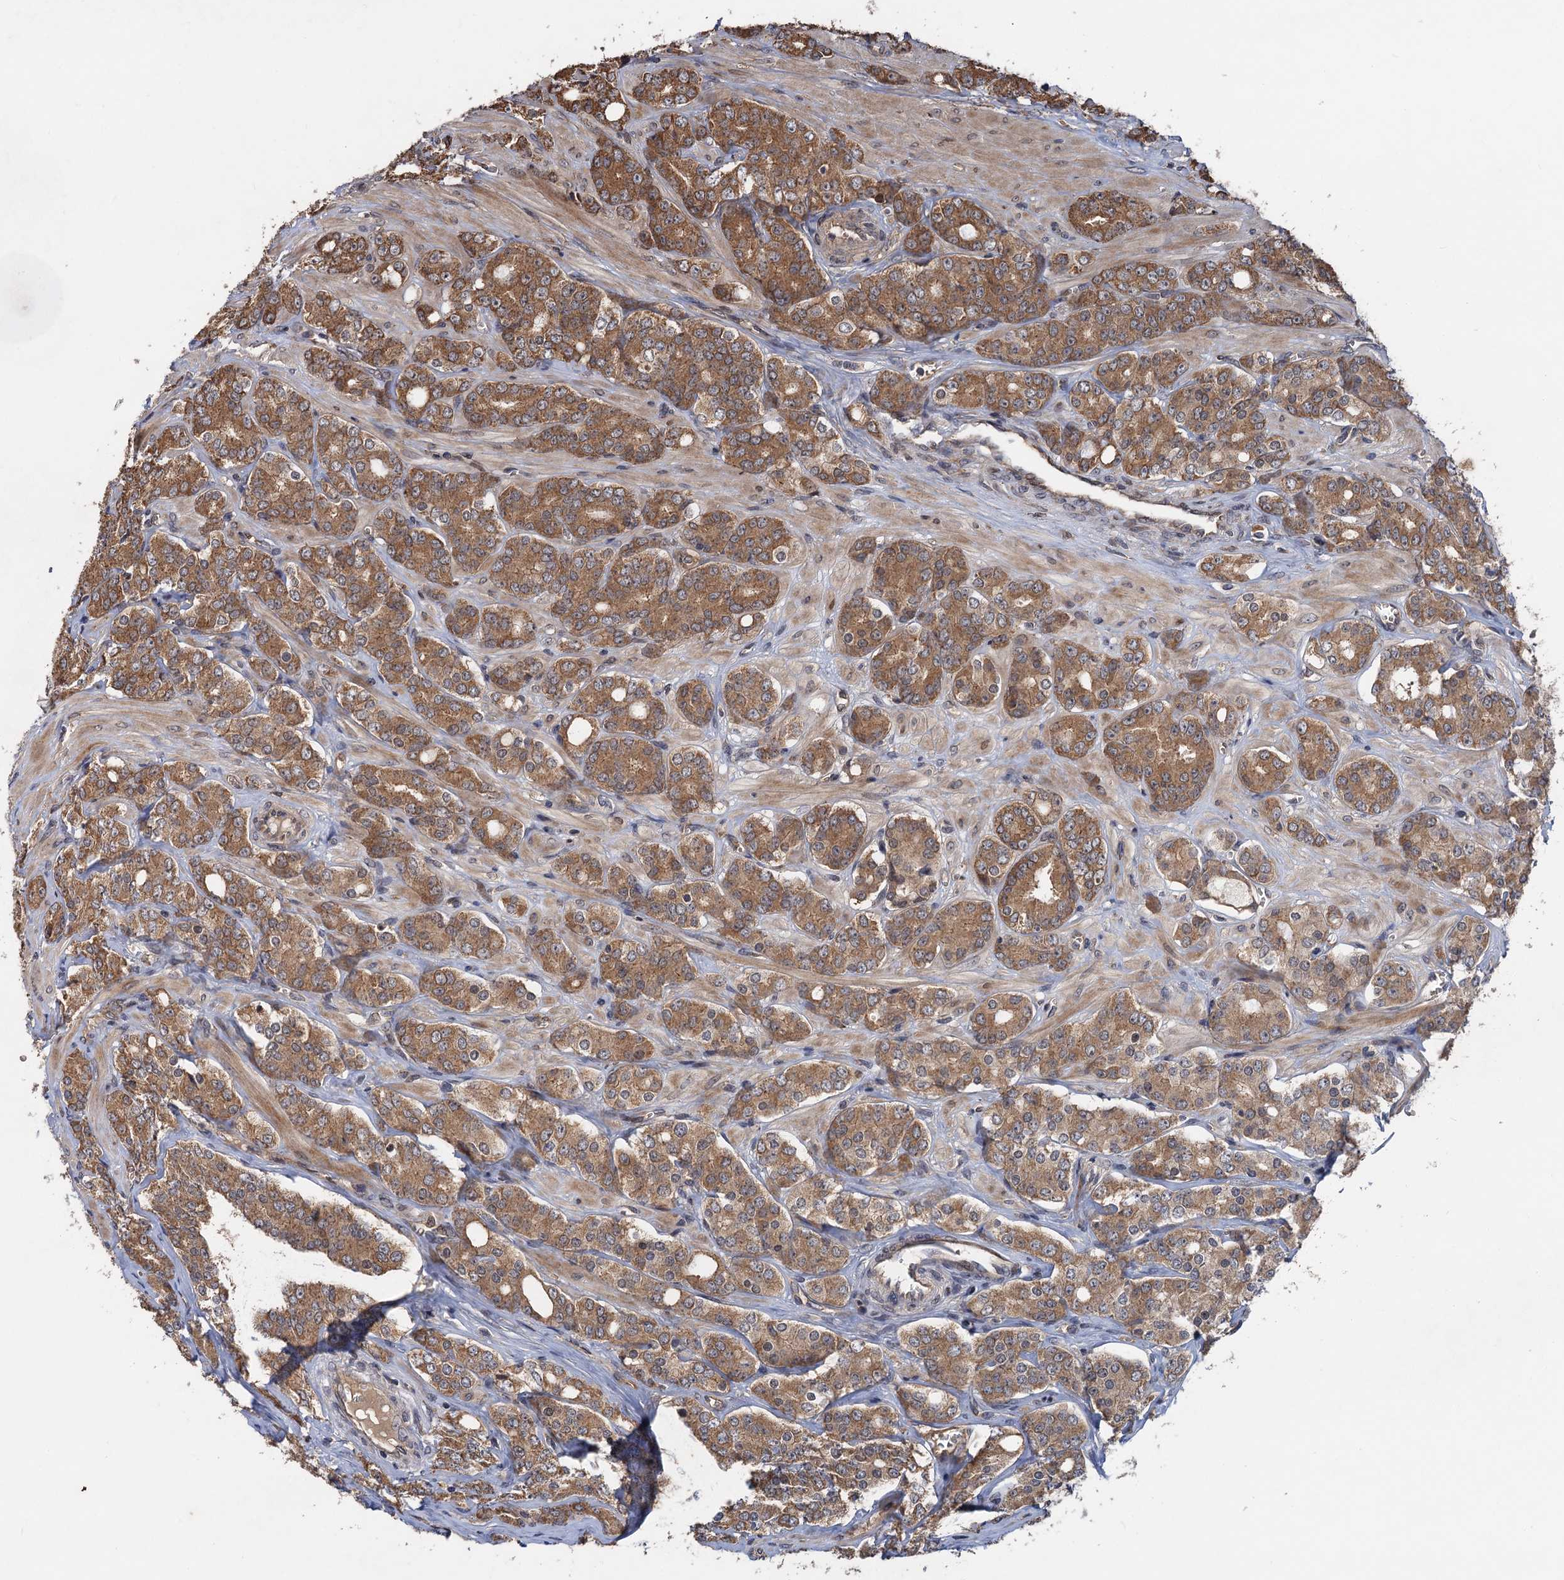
{"staining": {"intensity": "moderate", "quantity": ">75%", "location": "cytoplasmic/membranous"}, "tissue": "prostate cancer", "cell_type": "Tumor cells", "image_type": "cancer", "snomed": [{"axis": "morphology", "description": "Adenocarcinoma, High grade"}, {"axis": "topography", "description": "Prostate"}], "caption": "Tumor cells display moderate cytoplasmic/membranous staining in about >75% of cells in prostate high-grade adenocarcinoma. (DAB = brown stain, brightfield microscopy at high magnification).", "gene": "SNX32", "patient": {"sex": "male", "age": 62}}